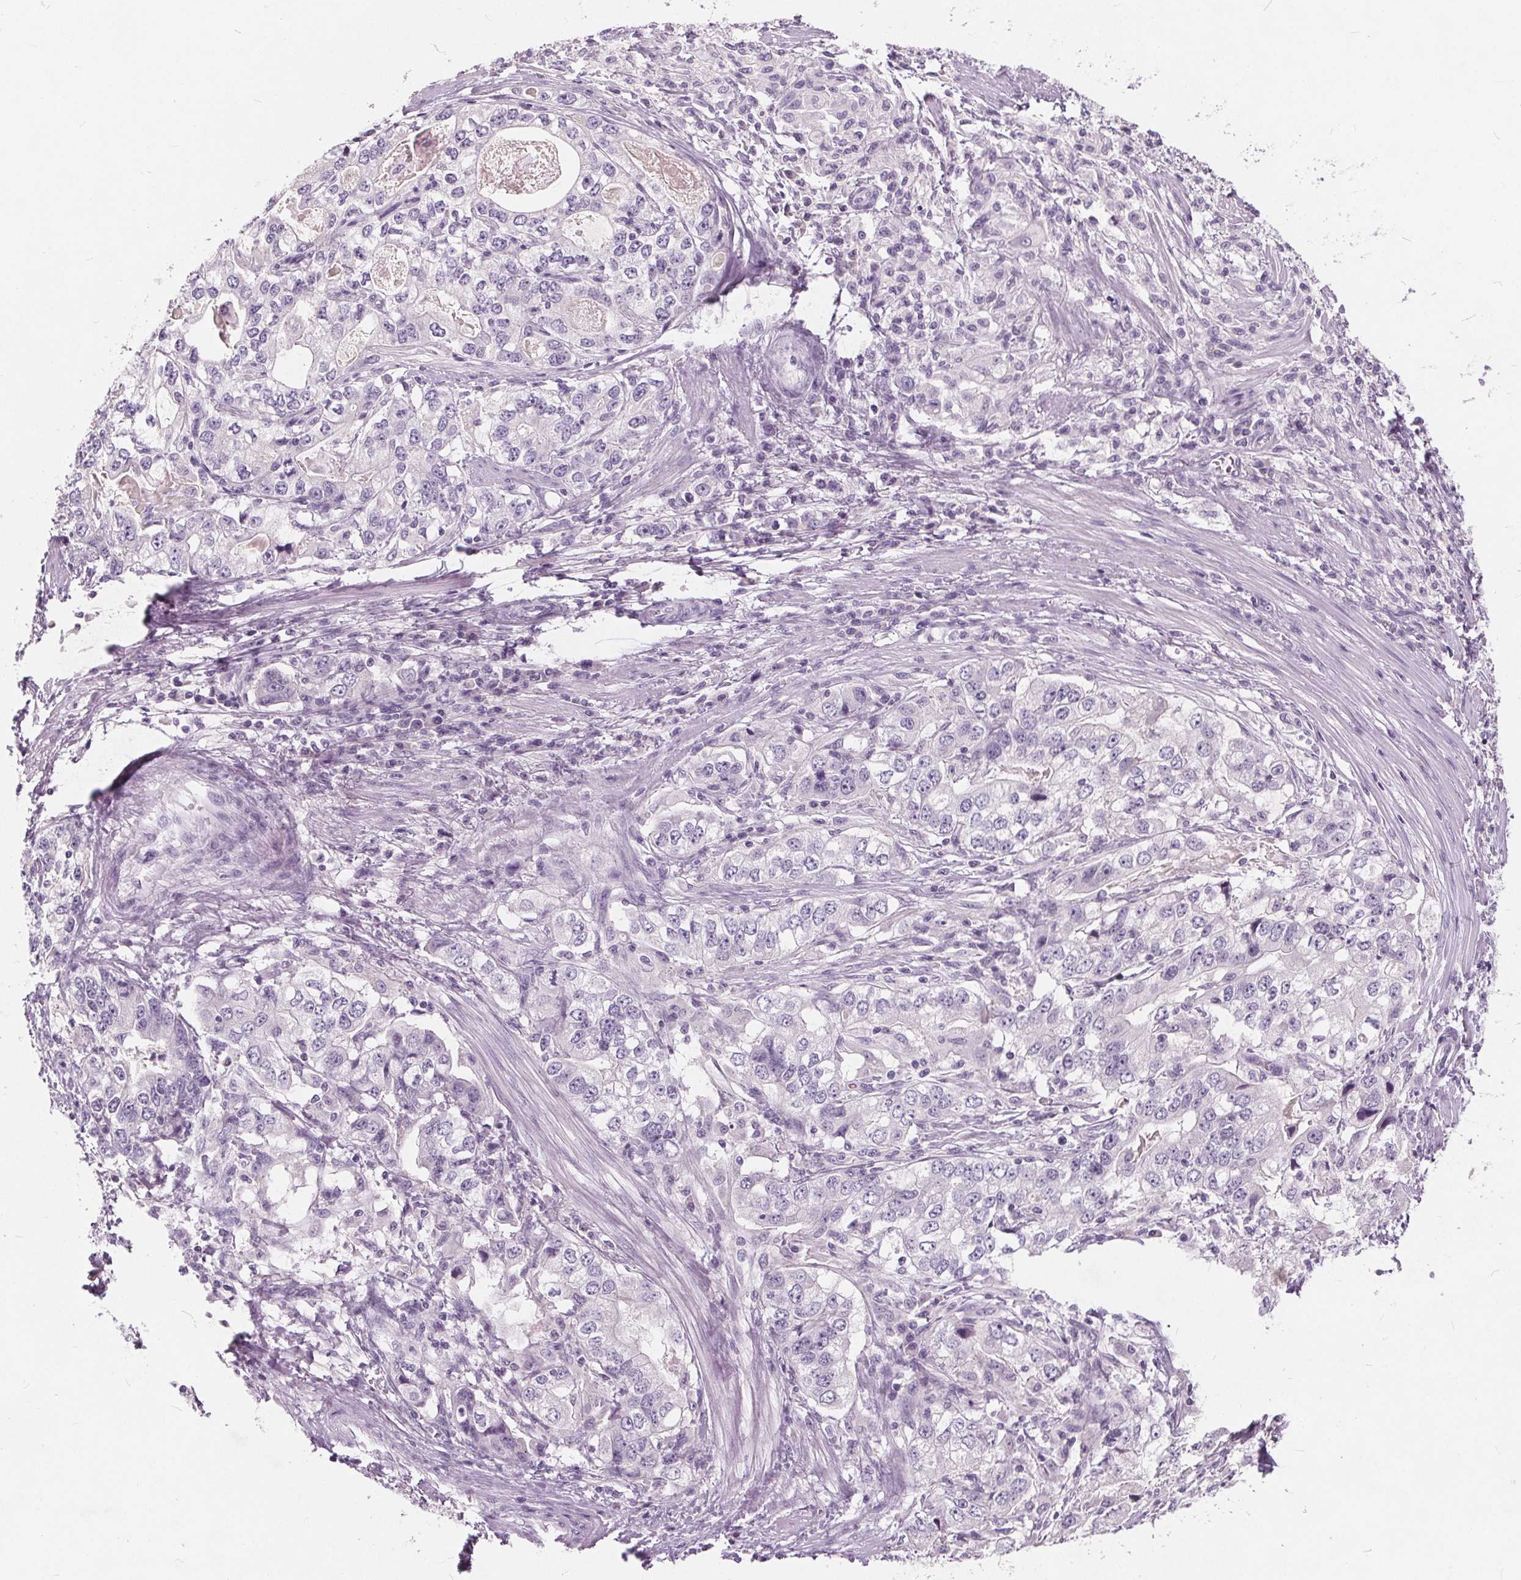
{"staining": {"intensity": "negative", "quantity": "none", "location": "none"}, "tissue": "stomach cancer", "cell_type": "Tumor cells", "image_type": "cancer", "snomed": [{"axis": "morphology", "description": "Adenocarcinoma, NOS"}, {"axis": "topography", "description": "Stomach, lower"}], "caption": "The immunohistochemistry (IHC) image has no significant expression in tumor cells of stomach cancer (adenocarcinoma) tissue. (Stains: DAB (3,3'-diaminobenzidine) immunohistochemistry (IHC) with hematoxylin counter stain, Microscopy: brightfield microscopy at high magnification).", "gene": "PLA2G2E", "patient": {"sex": "female", "age": 72}}